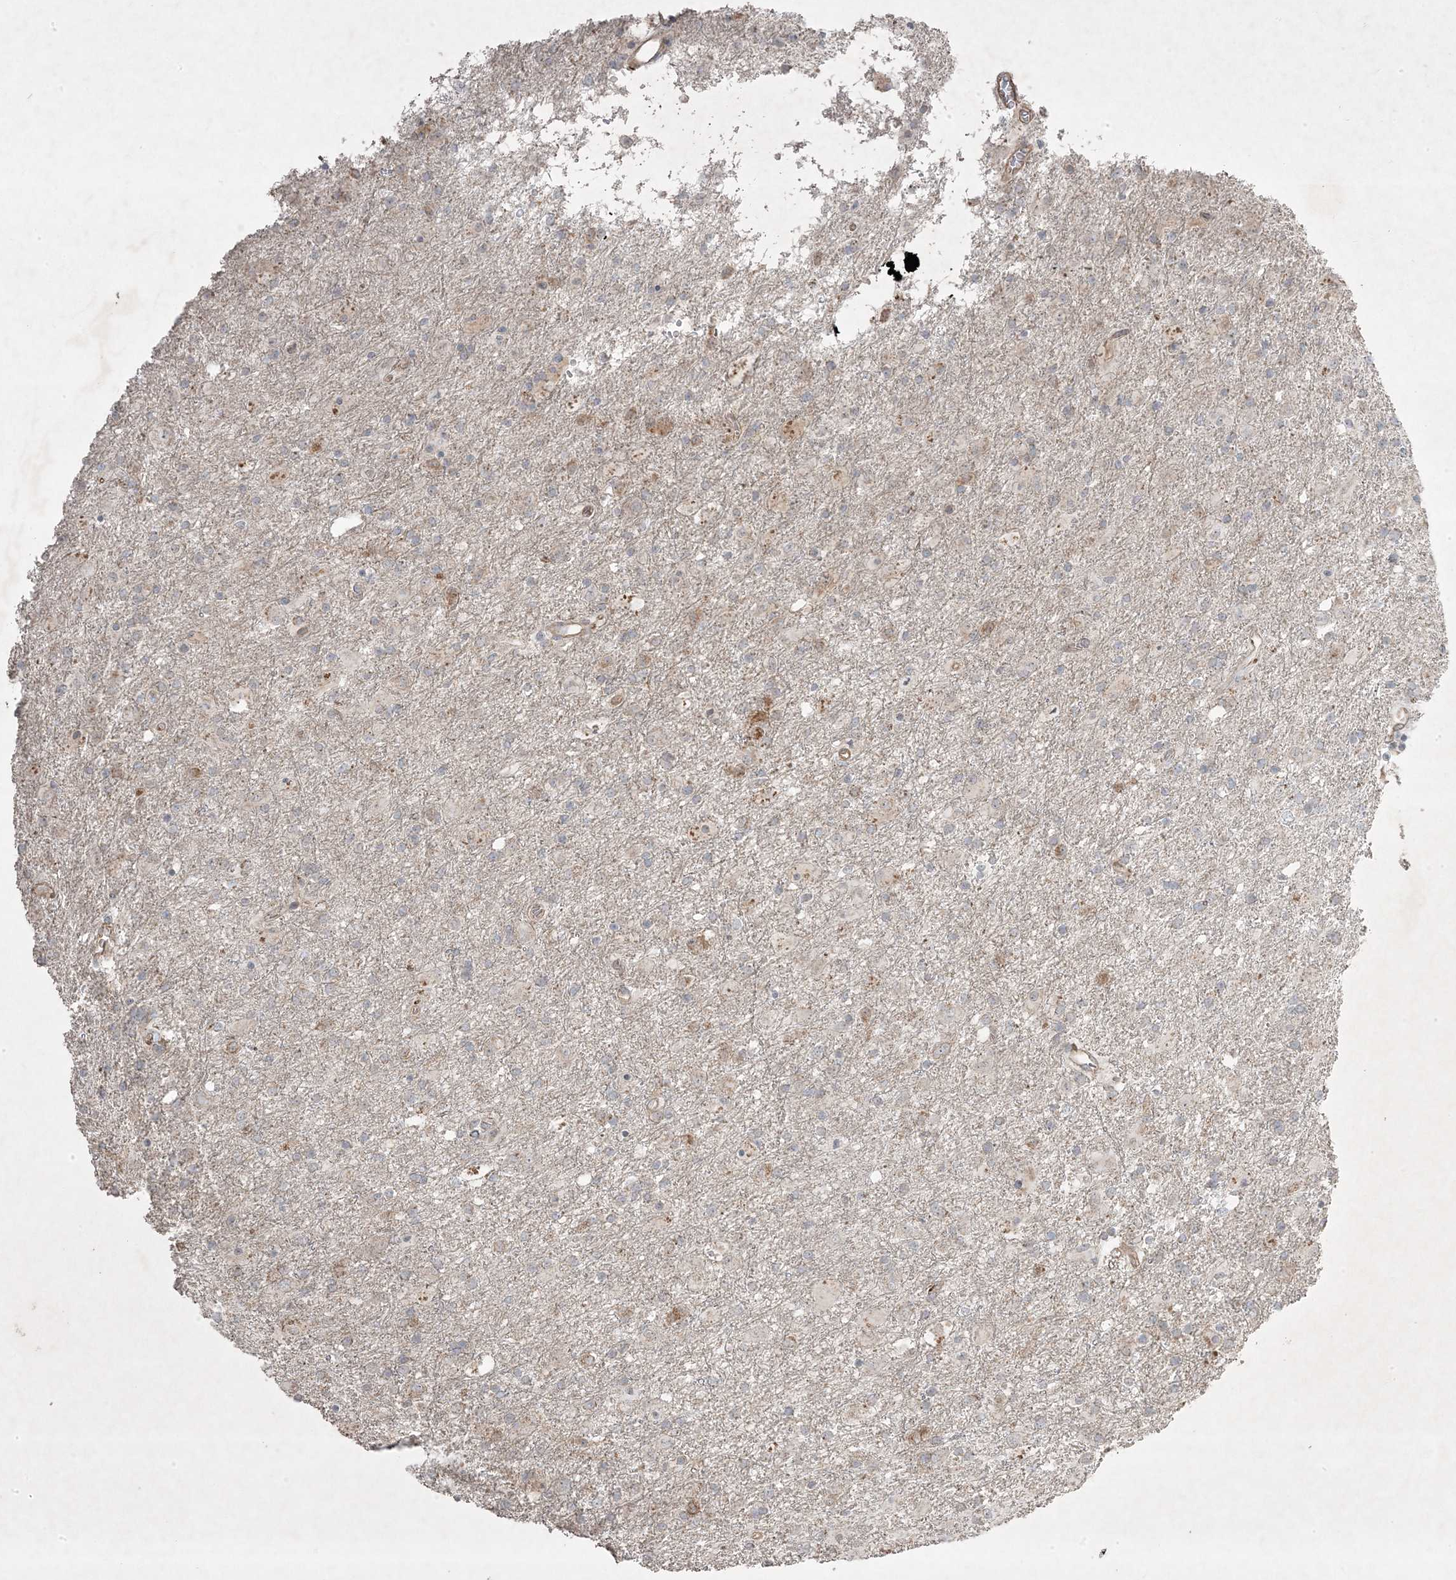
{"staining": {"intensity": "negative", "quantity": "none", "location": "none"}, "tissue": "glioma", "cell_type": "Tumor cells", "image_type": "cancer", "snomed": [{"axis": "morphology", "description": "Glioma, malignant, Low grade"}, {"axis": "topography", "description": "Brain"}], "caption": "Tumor cells are negative for brown protein staining in glioma. (DAB immunohistochemistry with hematoxylin counter stain).", "gene": "RGL4", "patient": {"sex": "male", "age": 65}}